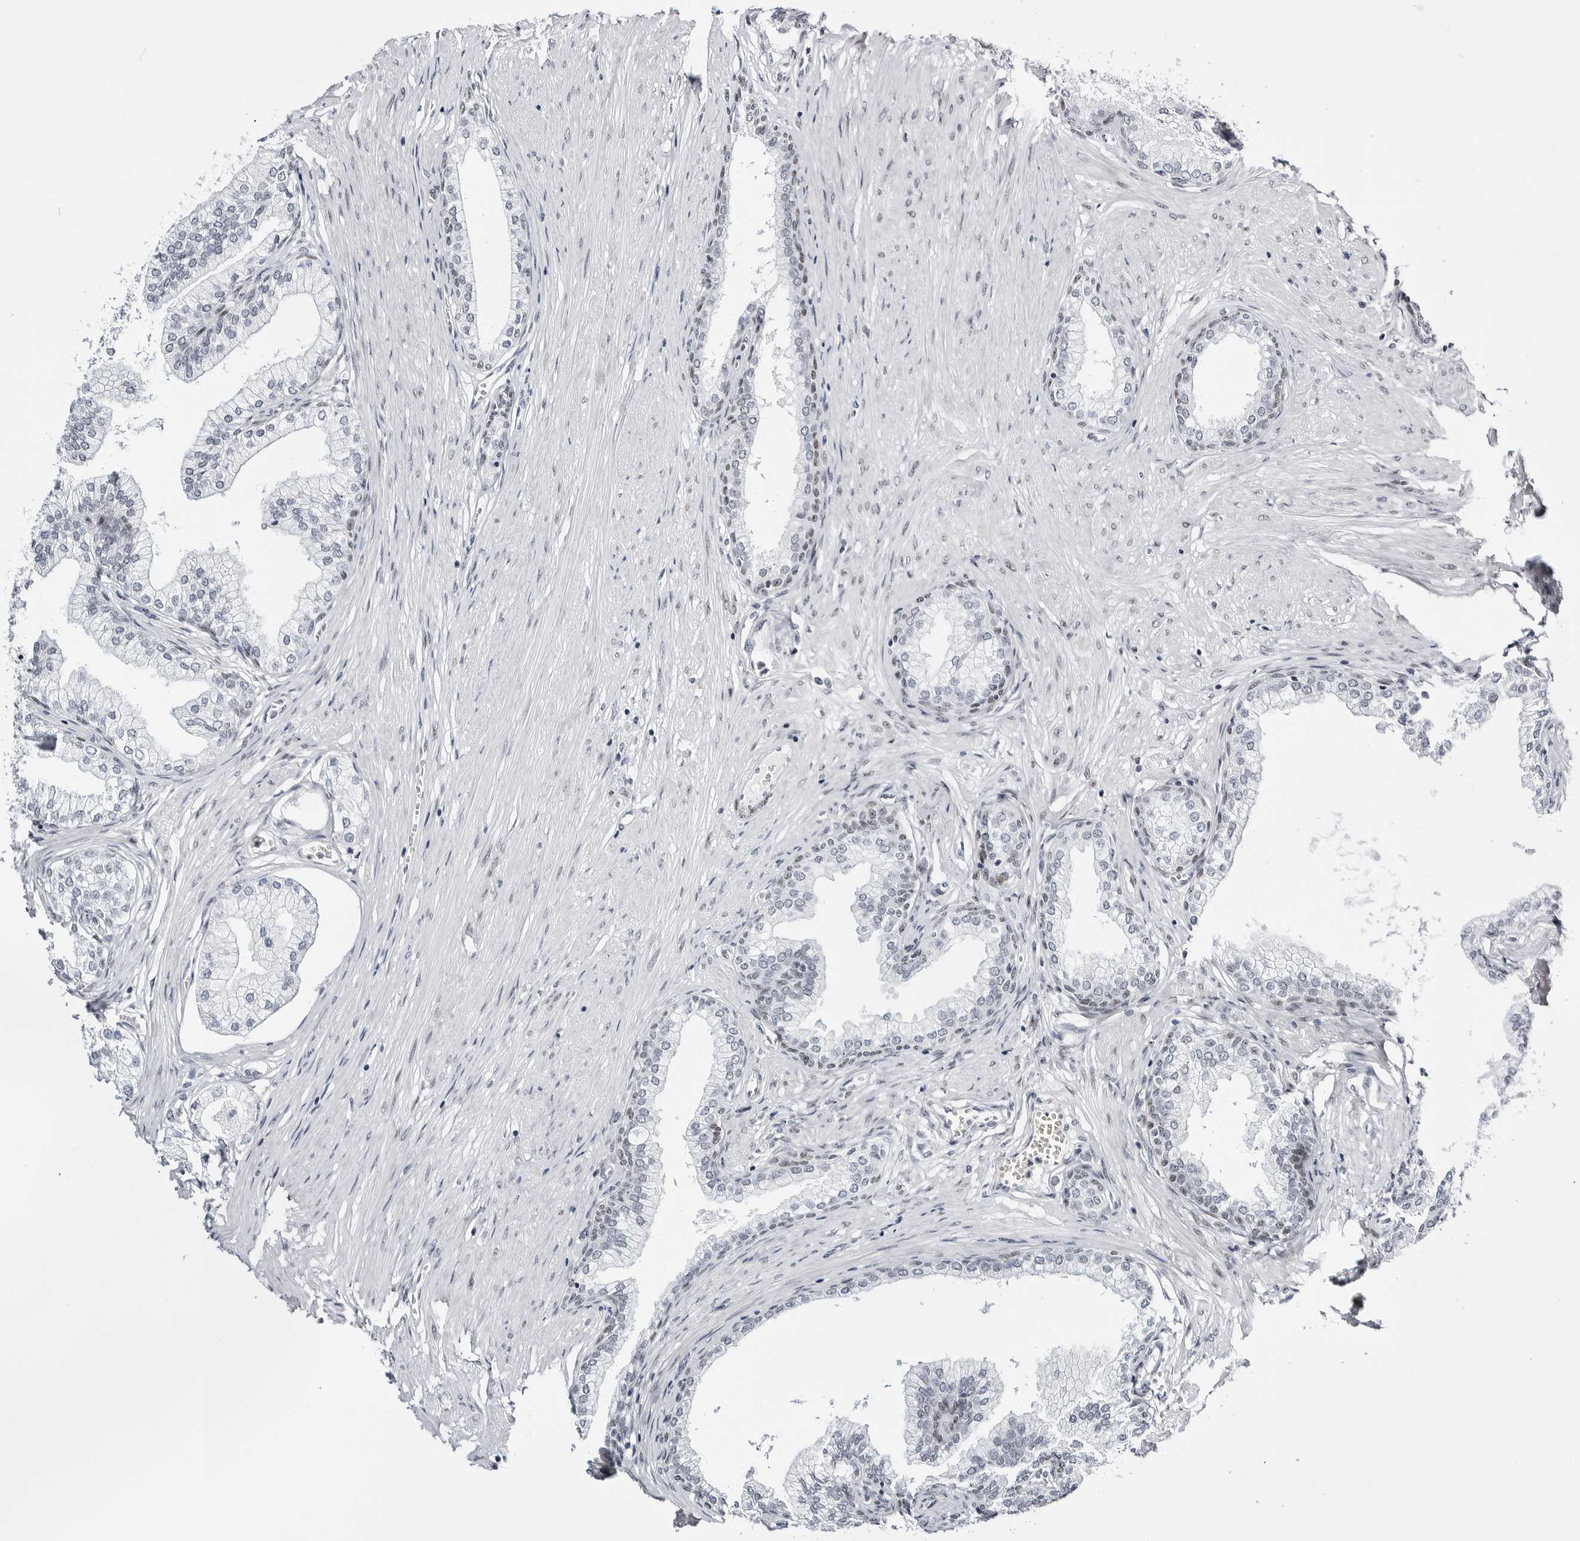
{"staining": {"intensity": "weak", "quantity": "25%-75%", "location": "nuclear"}, "tissue": "prostate", "cell_type": "Glandular cells", "image_type": "normal", "snomed": [{"axis": "morphology", "description": "Normal tissue, NOS"}, {"axis": "morphology", "description": "Urothelial carcinoma, Low grade"}, {"axis": "topography", "description": "Urinary bladder"}, {"axis": "topography", "description": "Prostate"}], "caption": "Immunohistochemistry (DAB) staining of unremarkable prostate exhibits weak nuclear protein positivity in about 25%-75% of glandular cells. (DAB IHC, brown staining for protein, blue staining for nuclei).", "gene": "VEZF1", "patient": {"sex": "male", "age": 60}}